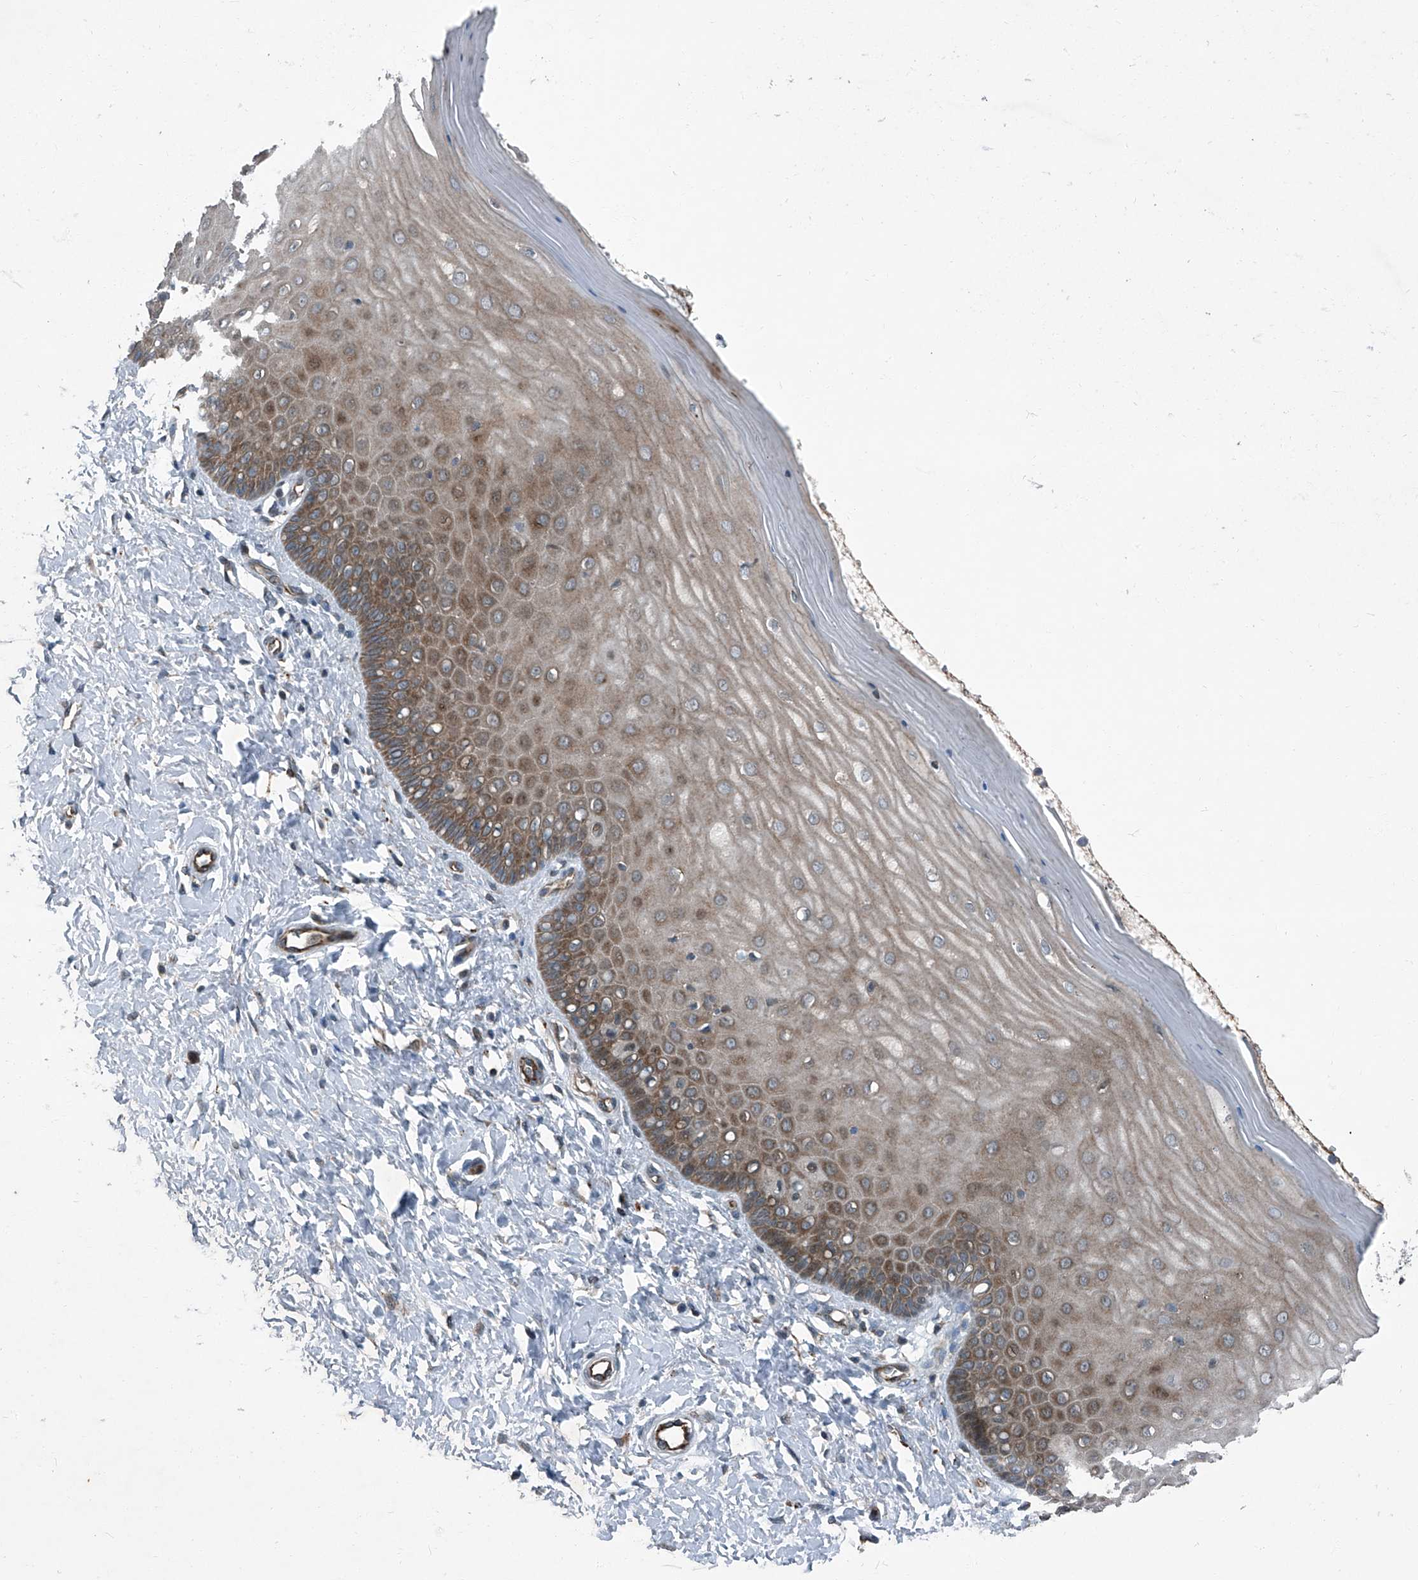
{"staining": {"intensity": "moderate", "quantity": ">75%", "location": "cytoplasmic/membranous"}, "tissue": "cervix", "cell_type": "Glandular cells", "image_type": "normal", "snomed": [{"axis": "morphology", "description": "Normal tissue, NOS"}, {"axis": "topography", "description": "Cervix"}], "caption": "The immunohistochemical stain shows moderate cytoplasmic/membranous expression in glandular cells of unremarkable cervix. The staining was performed using DAB, with brown indicating positive protein expression. Nuclei are stained blue with hematoxylin.", "gene": "SENP2", "patient": {"sex": "female", "age": 55}}